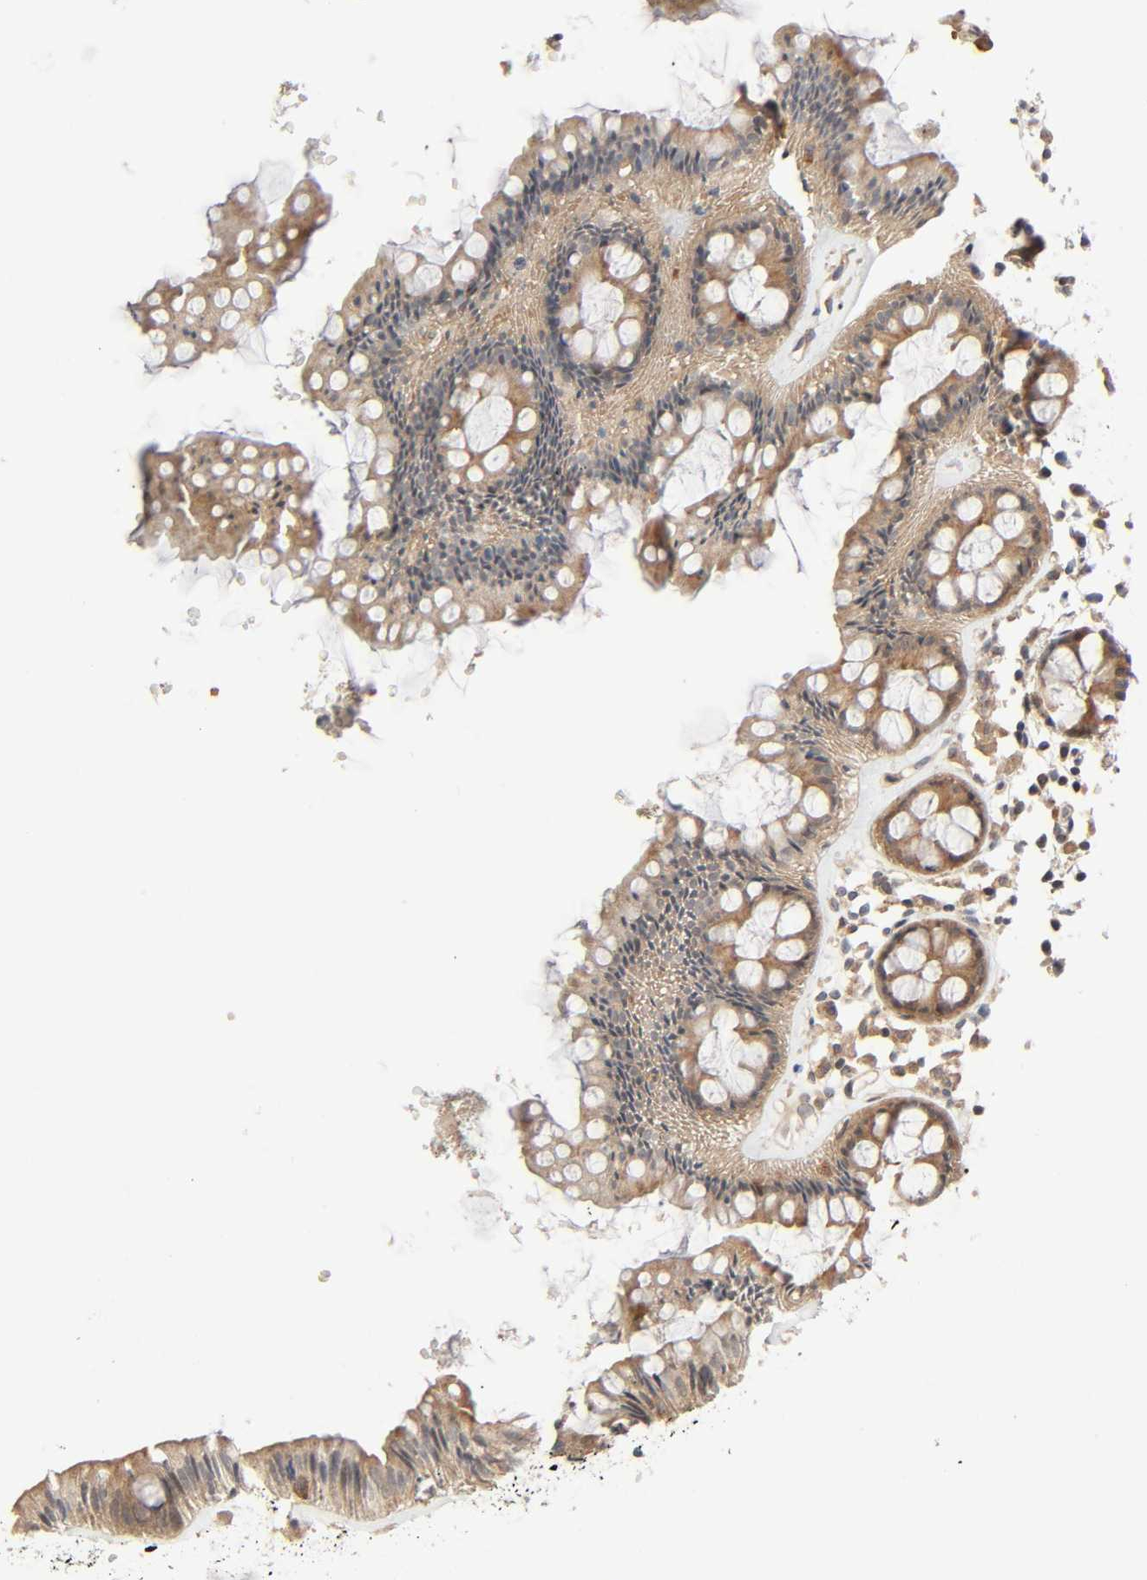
{"staining": {"intensity": "moderate", "quantity": ">75%", "location": "cytoplasmic/membranous"}, "tissue": "rectum", "cell_type": "Glandular cells", "image_type": "normal", "snomed": [{"axis": "morphology", "description": "Normal tissue, NOS"}, {"axis": "topography", "description": "Rectum"}], "caption": "The immunohistochemical stain highlights moderate cytoplasmic/membranous staining in glandular cells of benign rectum.", "gene": "PPP2R1B", "patient": {"sex": "female", "age": 66}}